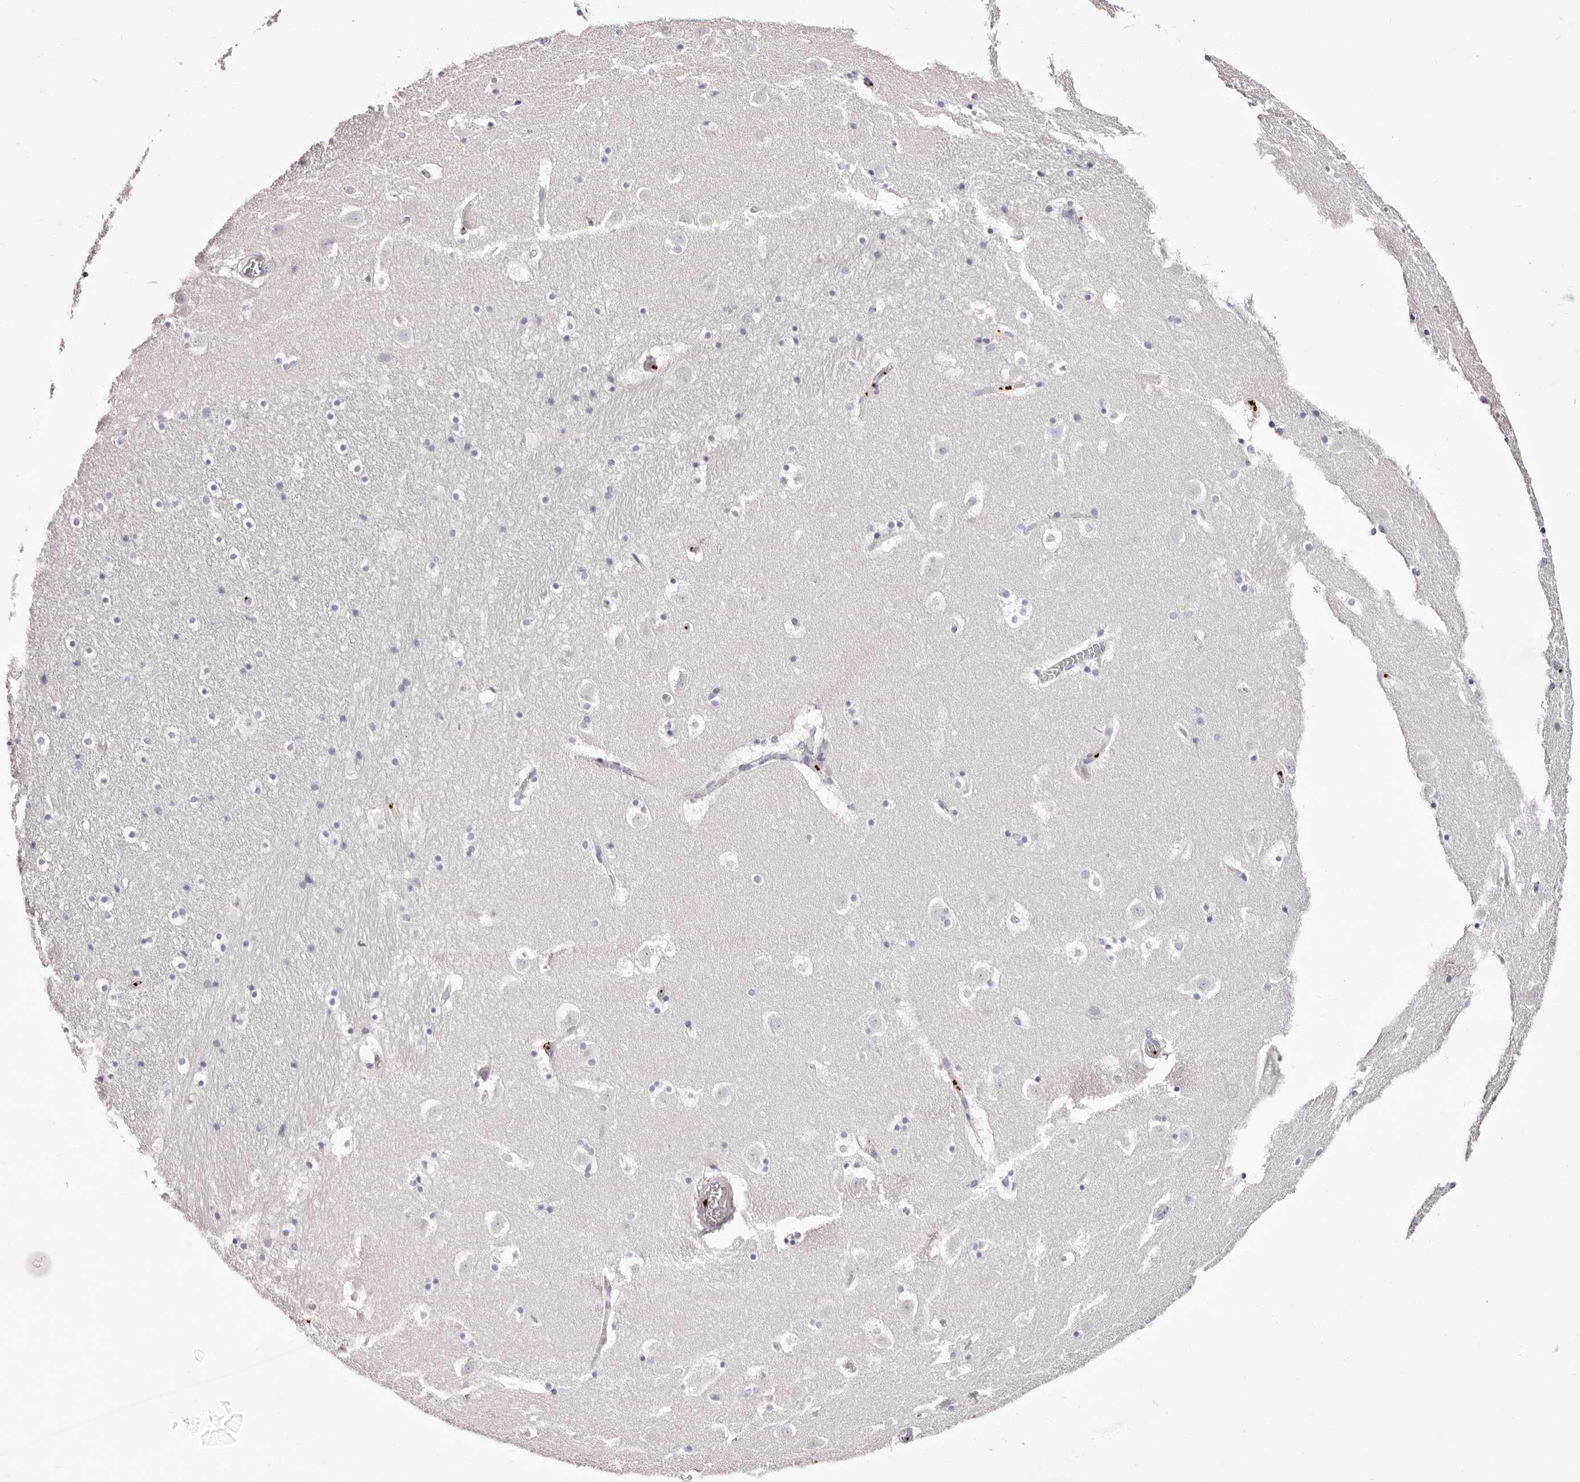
{"staining": {"intensity": "negative", "quantity": "none", "location": "none"}, "tissue": "caudate", "cell_type": "Glial cells", "image_type": "normal", "snomed": [{"axis": "morphology", "description": "Normal tissue, NOS"}, {"axis": "topography", "description": "Lateral ventricle wall"}], "caption": "Immunohistochemical staining of normal caudate exhibits no significant expression in glial cells.", "gene": "PF4", "patient": {"sex": "male", "age": 45}}